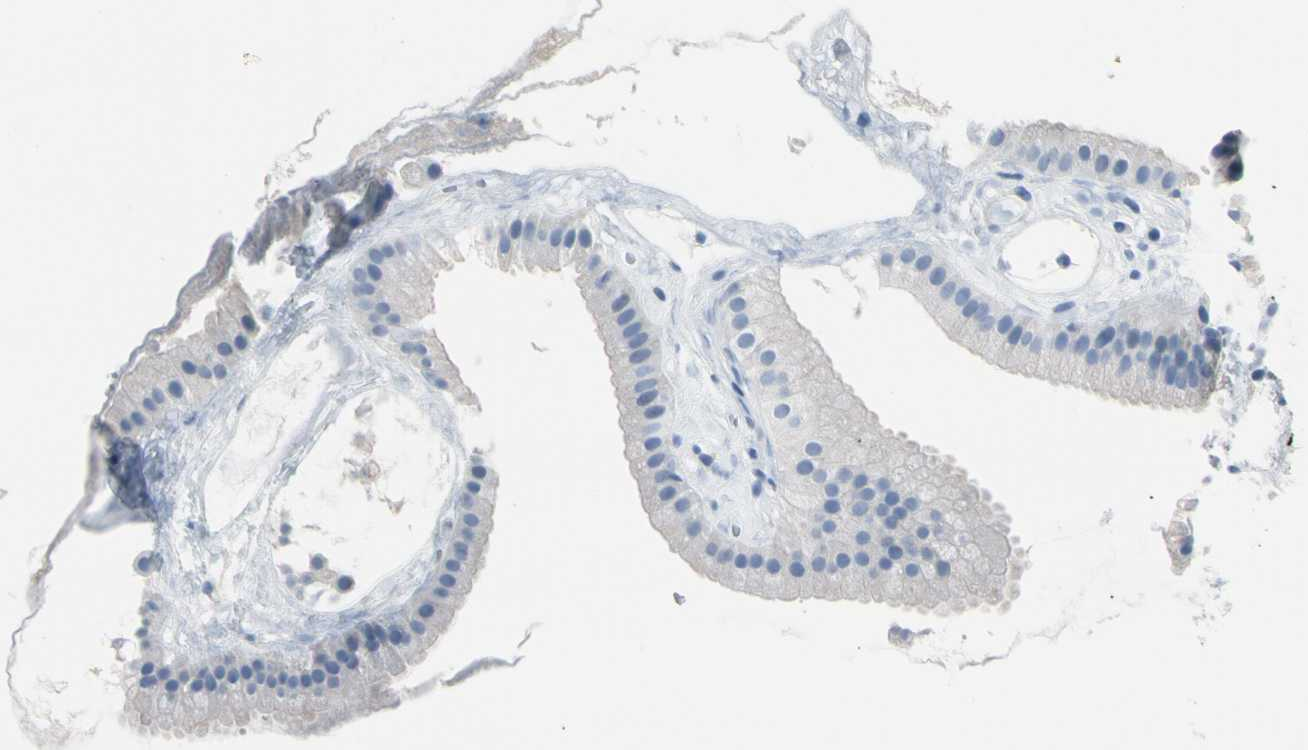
{"staining": {"intensity": "negative", "quantity": "none", "location": "none"}, "tissue": "gallbladder", "cell_type": "Glandular cells", "image_type": "normal", "snomed": [{"axis": "morphology", "description": "Normal tissue, NOS"}, {"axis": "topography", "description": "Gallbladder"}], "caption": "The histopathology image shows no staining of glandular cells in unremarkable gallbladder. Nuclei are stained in blue.", "gene": "TPO", "patient": {"sex": "female", "age": 64}}